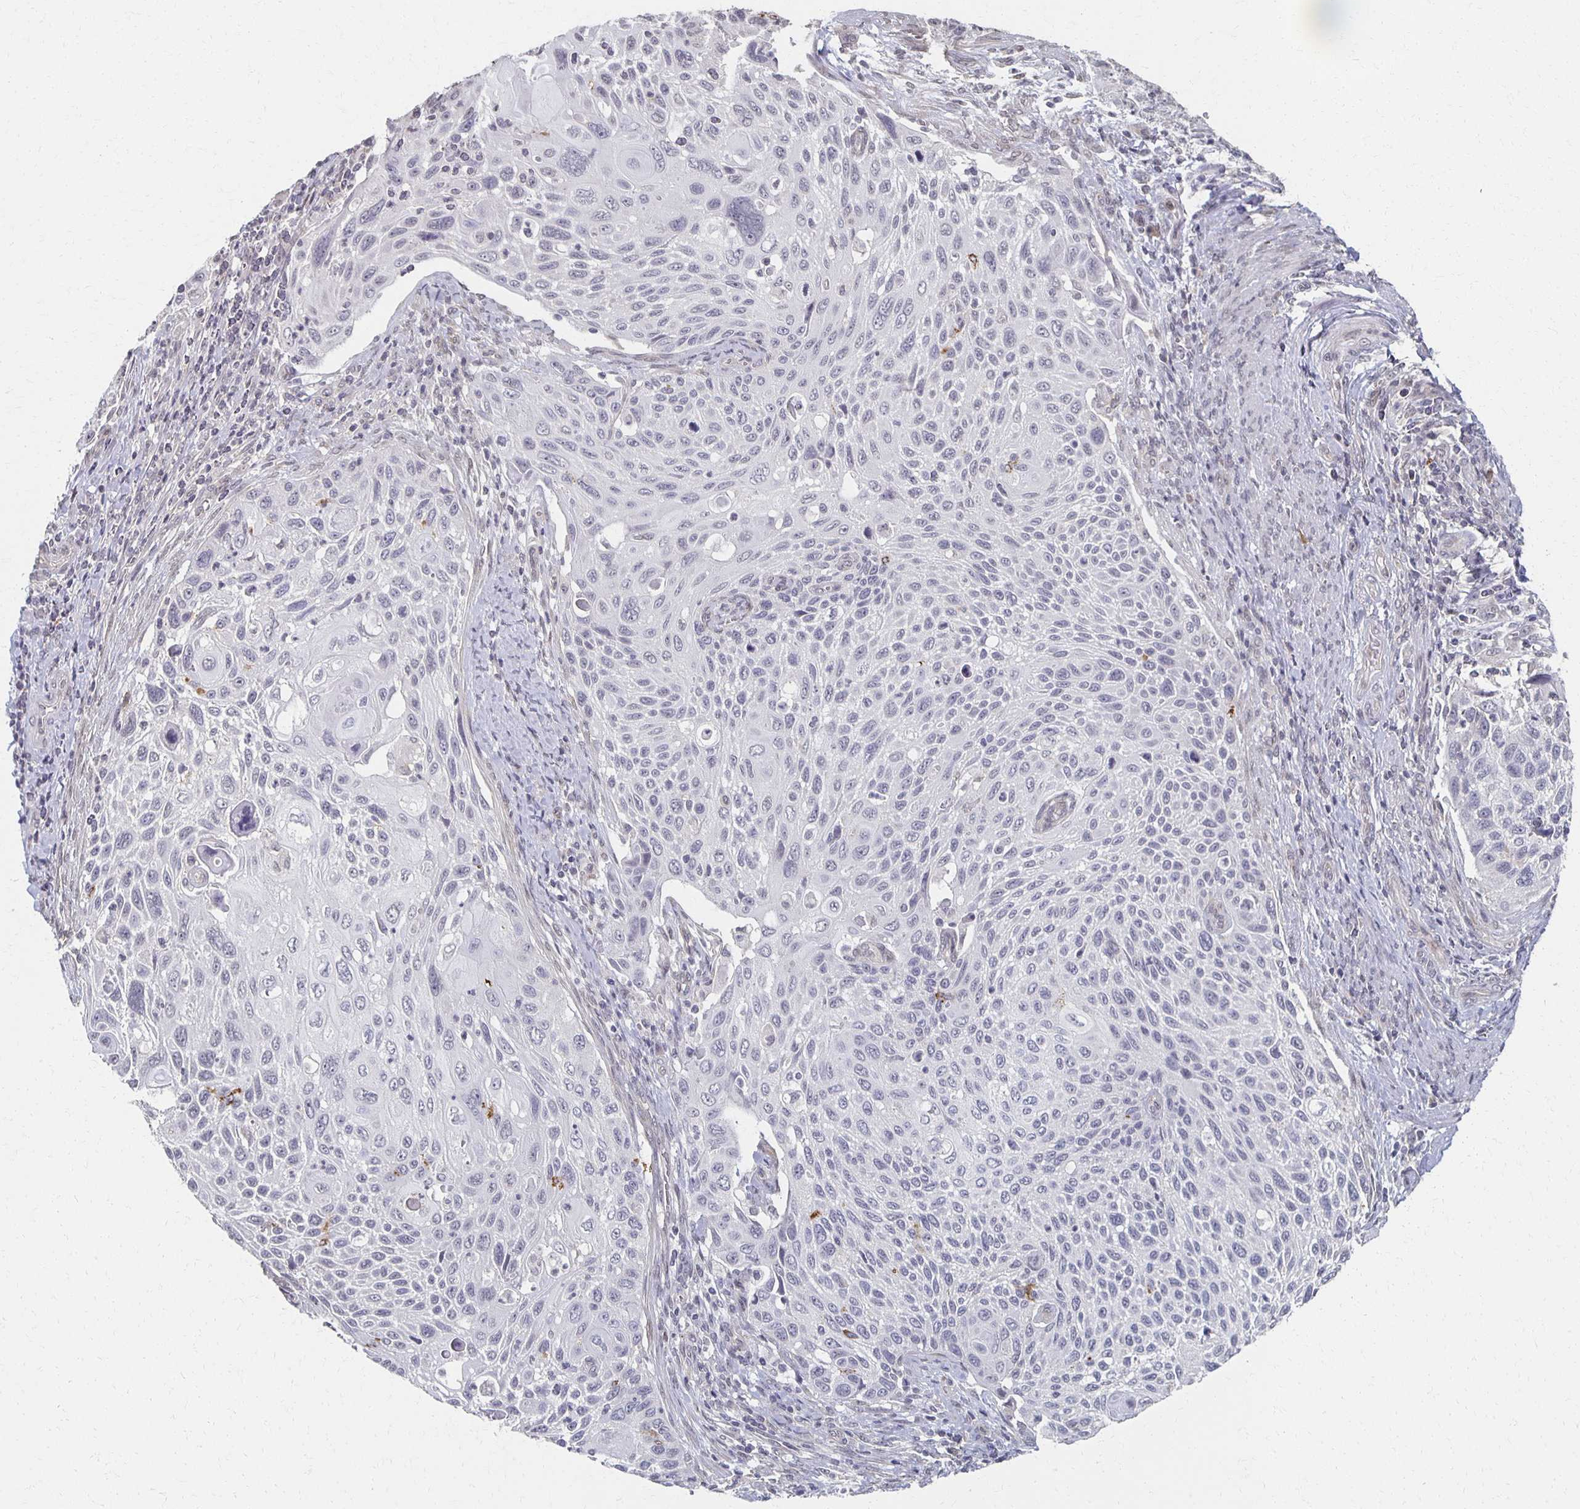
{"staining": {"intensity": "negative", "quantity": "none", "location": "none"}, "tissue": "cervical cancer", "cell_type": "Tumor cells", "image_type": "cancer", "snomed": [{"axis": "morphology", "description": "Squamous cell carcinoma, NOS"}, {"axis": "topography", "description": "Cervix"}], "caption": "Human cervical squamous cell carcinoma stained for a protein using immunohistochemistry demonstrates no expression in tumor cells.", "gene": "DAB1", "patient": {"sex": "female", "age": 70}}